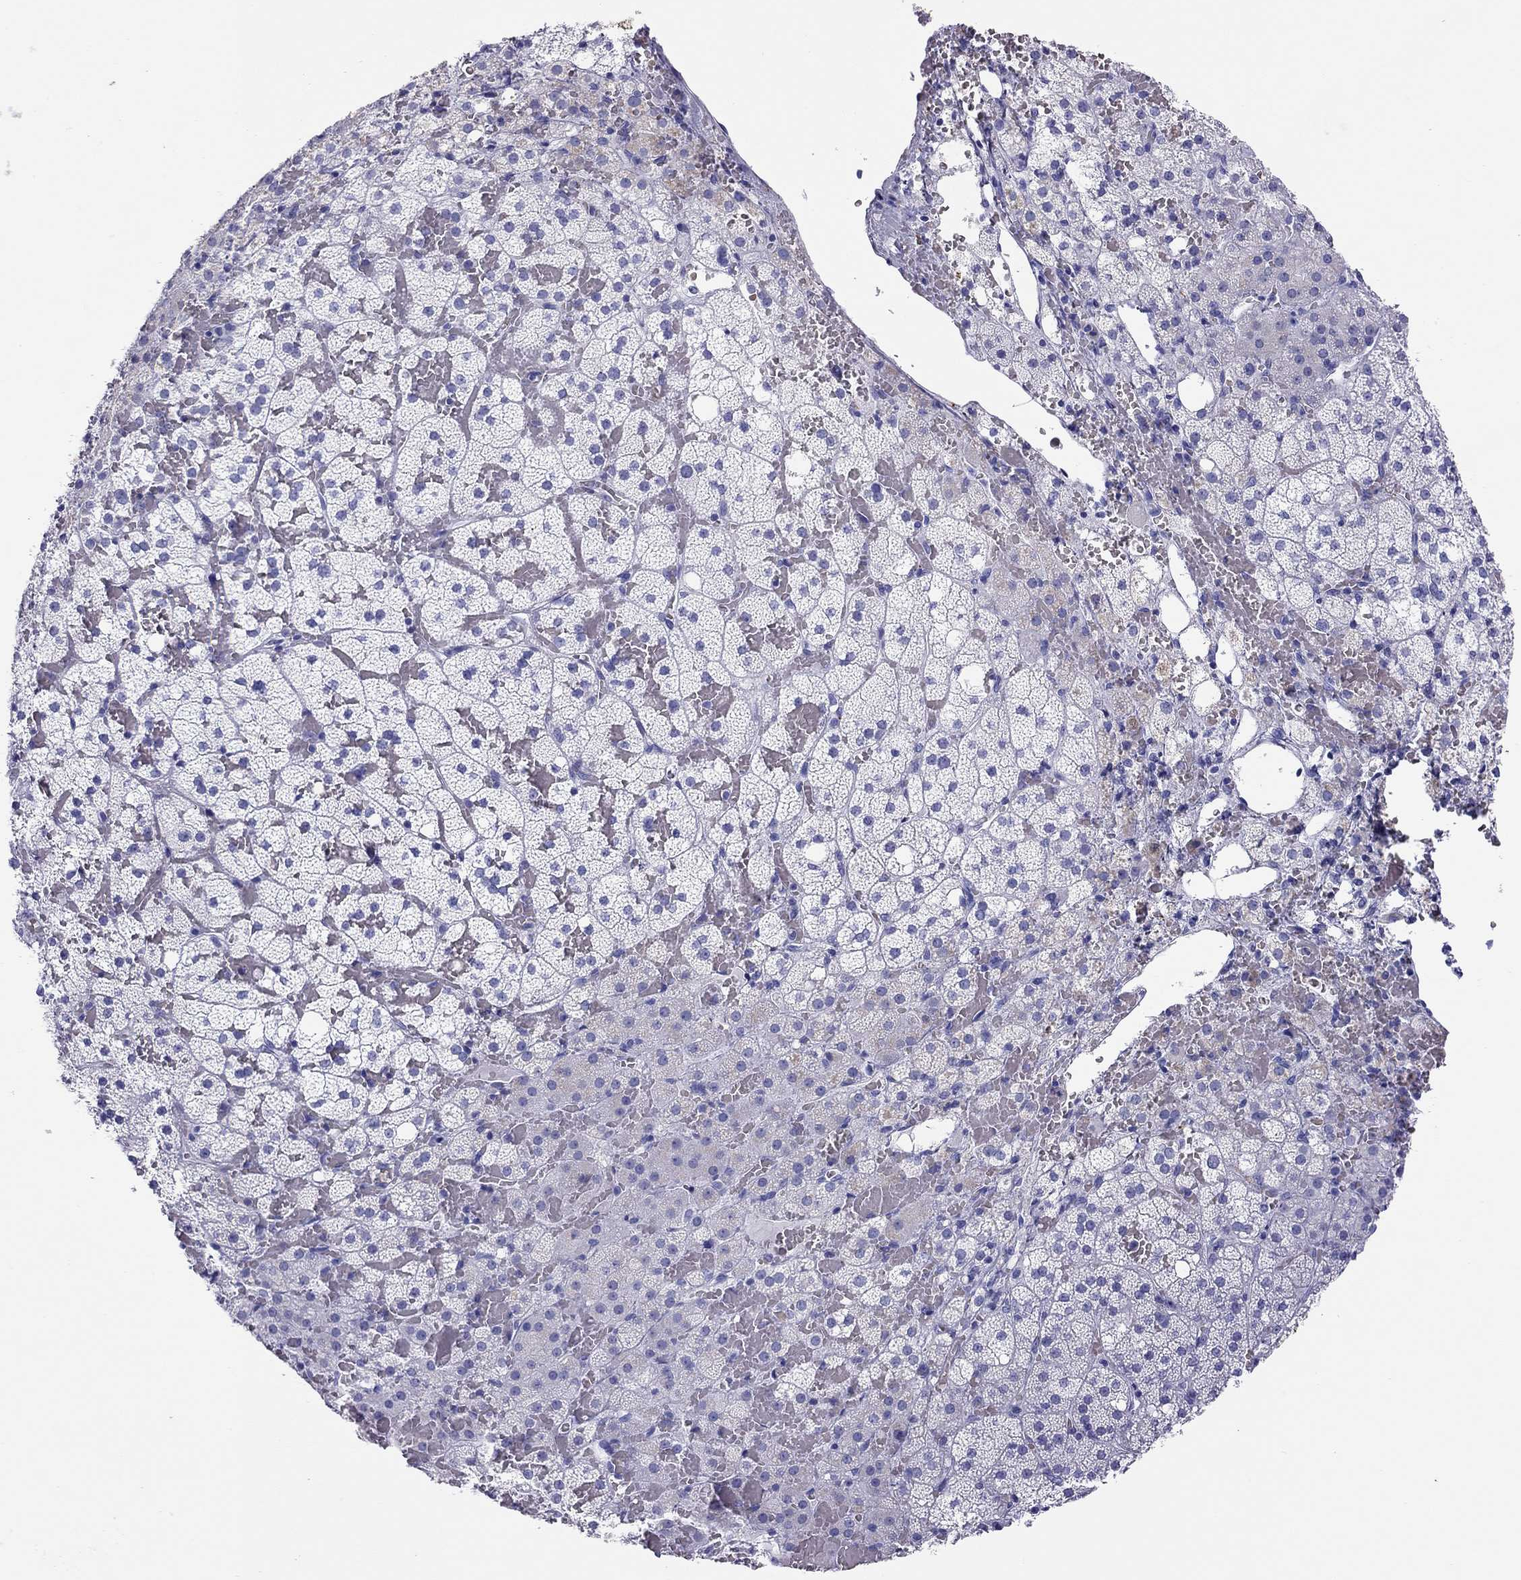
{"staining": {"intensity": "strong", "quantity": "<25%", "location": "cytoplasmic/membranous"}, "tissue": "adrenal gland", "cell_type": "Glandular cells", "image_type": "normal", "snomed": [{"axis": "morphology", "description": "Normal tissue, NOS"}, {"axis": "topography", "description": "Adrenal gland"}], "caption": "Protein expression analysis of normal adrenal gland displays strong cytoplasmic/membranous positivity in about <25% of glandular cells. The staining was performed using DAB, with brown indicating positive protein expression. Nuclei are stained blue with hematoxylin.", "gene": "PTPRN", "patient": {"sex": "male", "age": 53}}